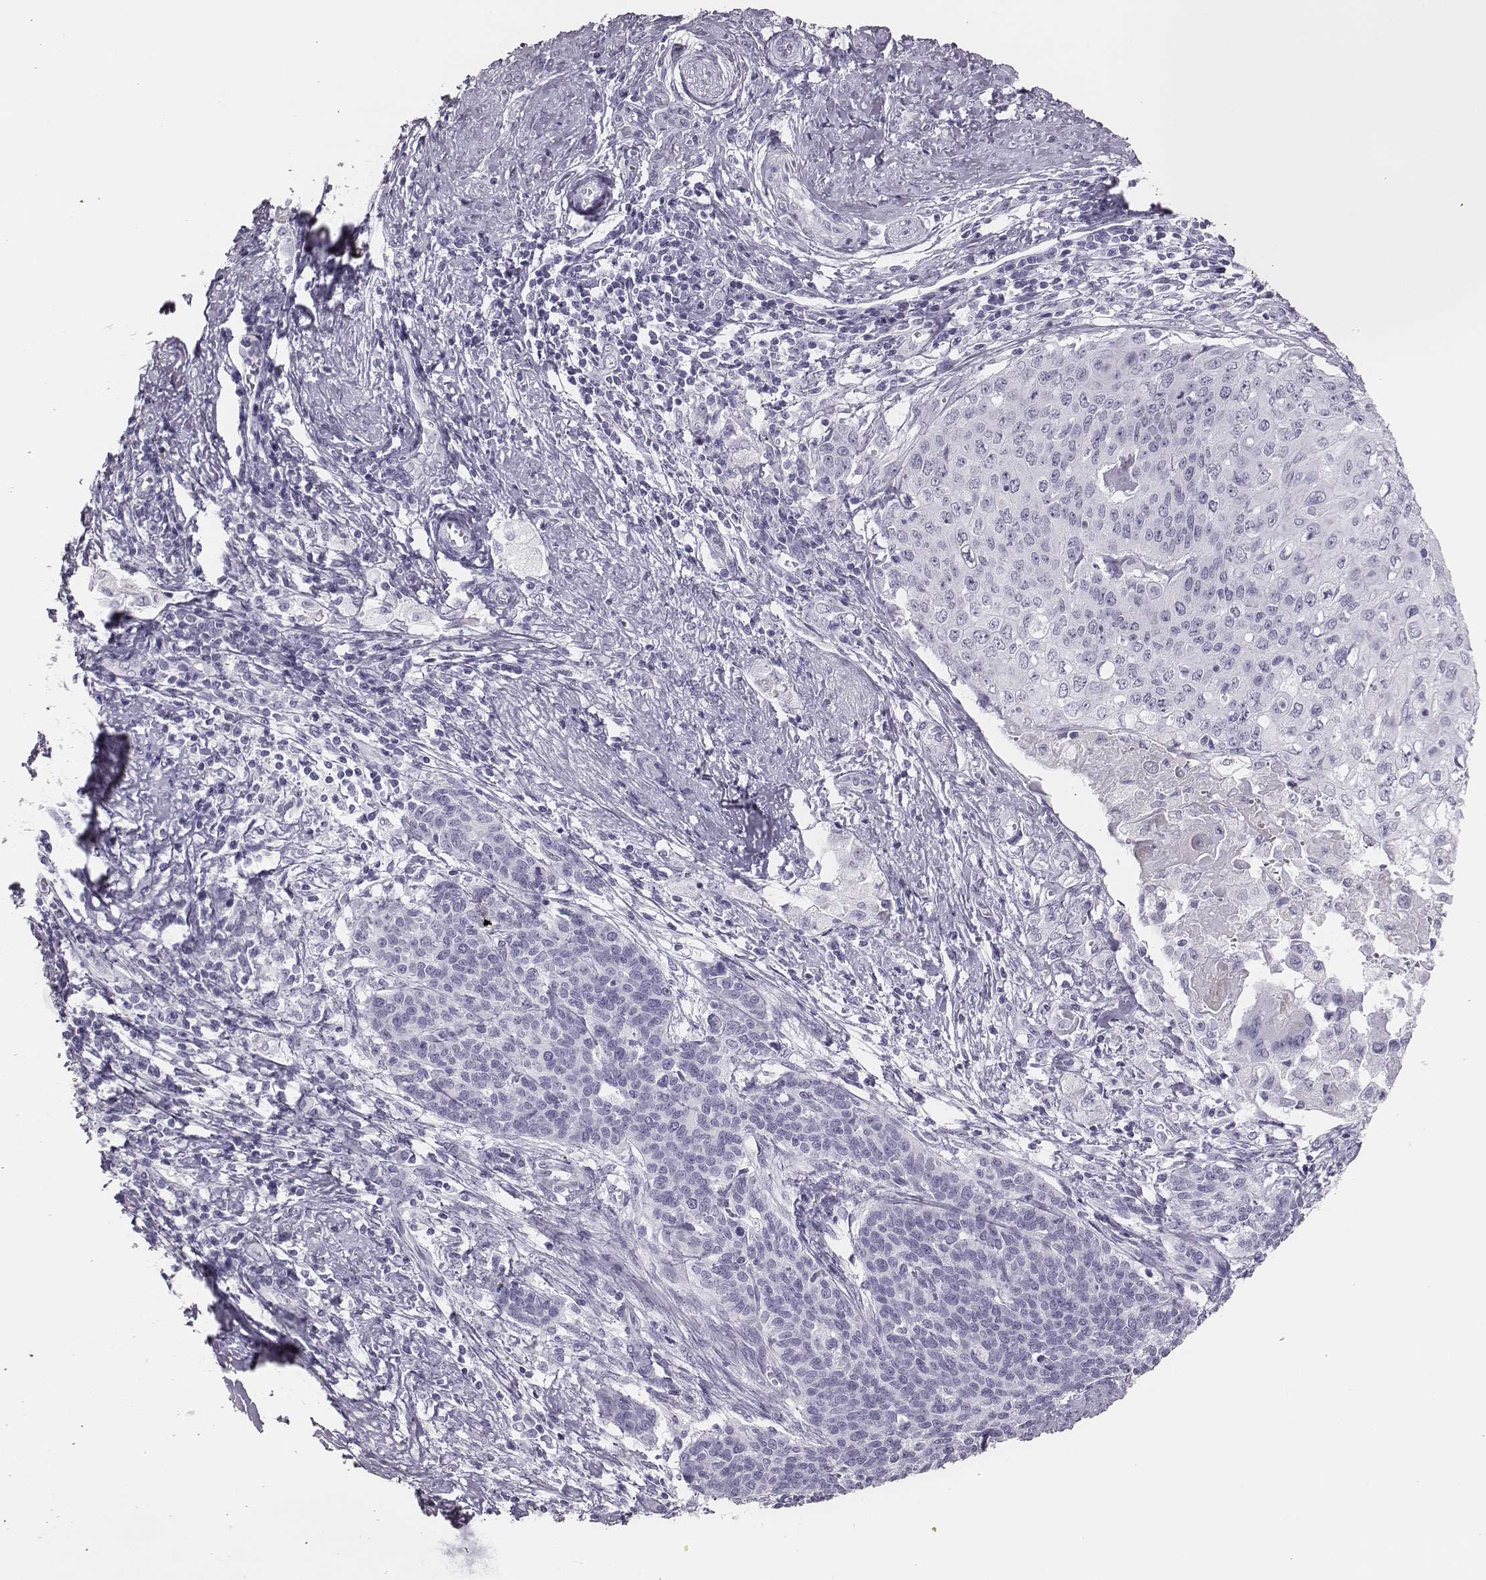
{"staining": {"intensity": "negative", "quantity": "none", "location": "none"}, "tissue": "cervical cancer", "cell_type": "Tumor cells", "image_type": "cancer", "snomed": [{"axis": "morphology", "description": "Squamous cell carcinoma, NOS"}, {"axis": "topography", "description": "Cervix"}], "caption": "DAB immunohistochemical staining of cervical squamous cell carcinoma displays no significant positivity in tumor cells.", "gene": "H1-6", "patient": {"sex": "female", "age": 39}}